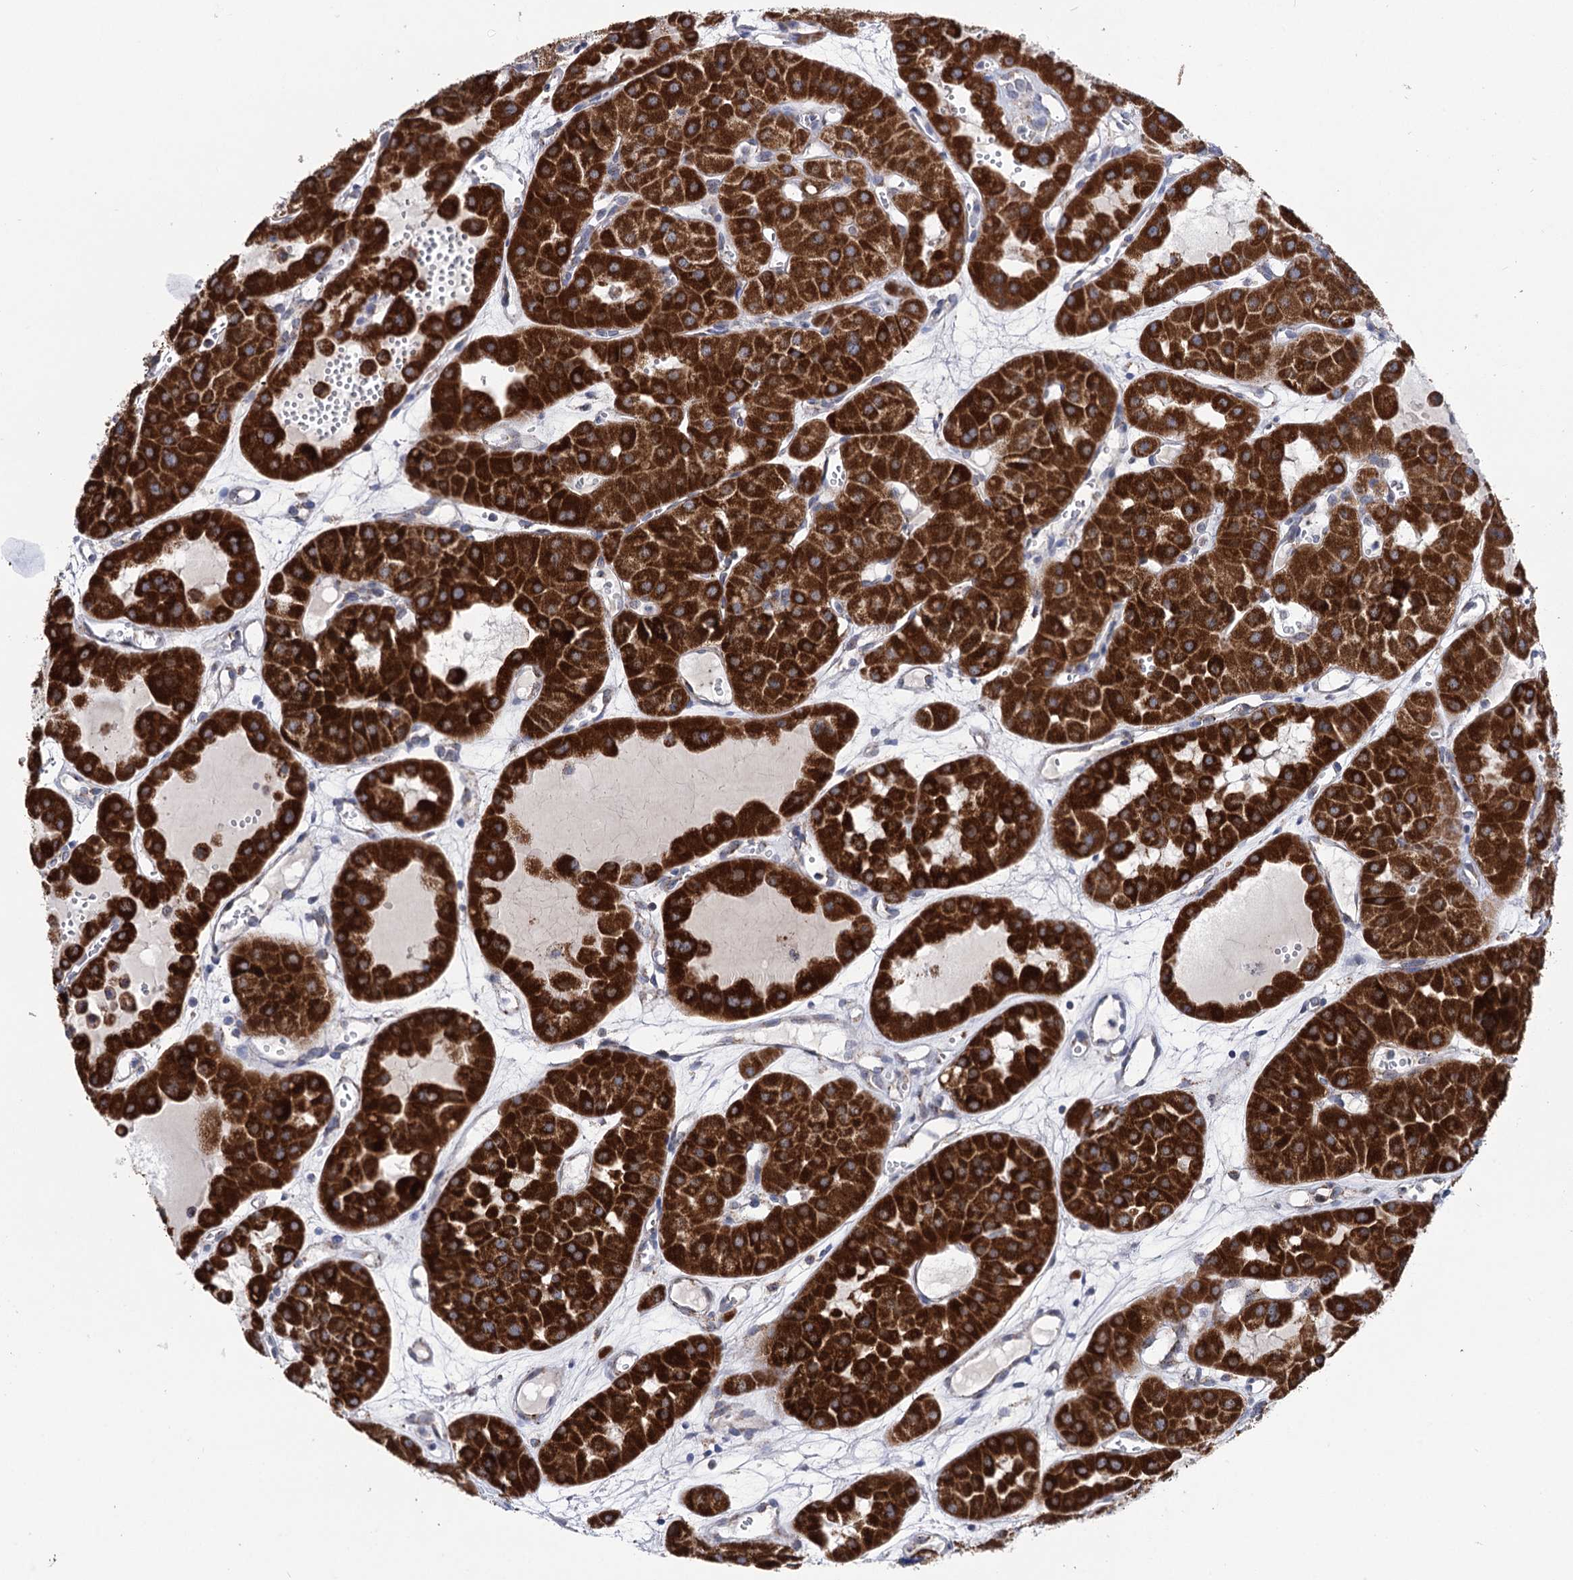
{"staining": {"intensity": "strong", "quantity": ">75%", "location": "cytoplasmic/membranous"}, "tissue": "renal cancer", "cell_type": "Tumor cells", "image_type": "cancer", "snomed": [{"axis": "morphology", "description": "Carcinoma, NOS"}, {"axis": "topography", "description": "Kidney"}], "caption": "About >75% of tumor cells in carcinoma (renal) display strong cytoplasmic/membranous protein expression as visualized by brown immunohistochemical staining.", "gene": "SUCLA2", "patient": {"sex": "female", "age": 75}}